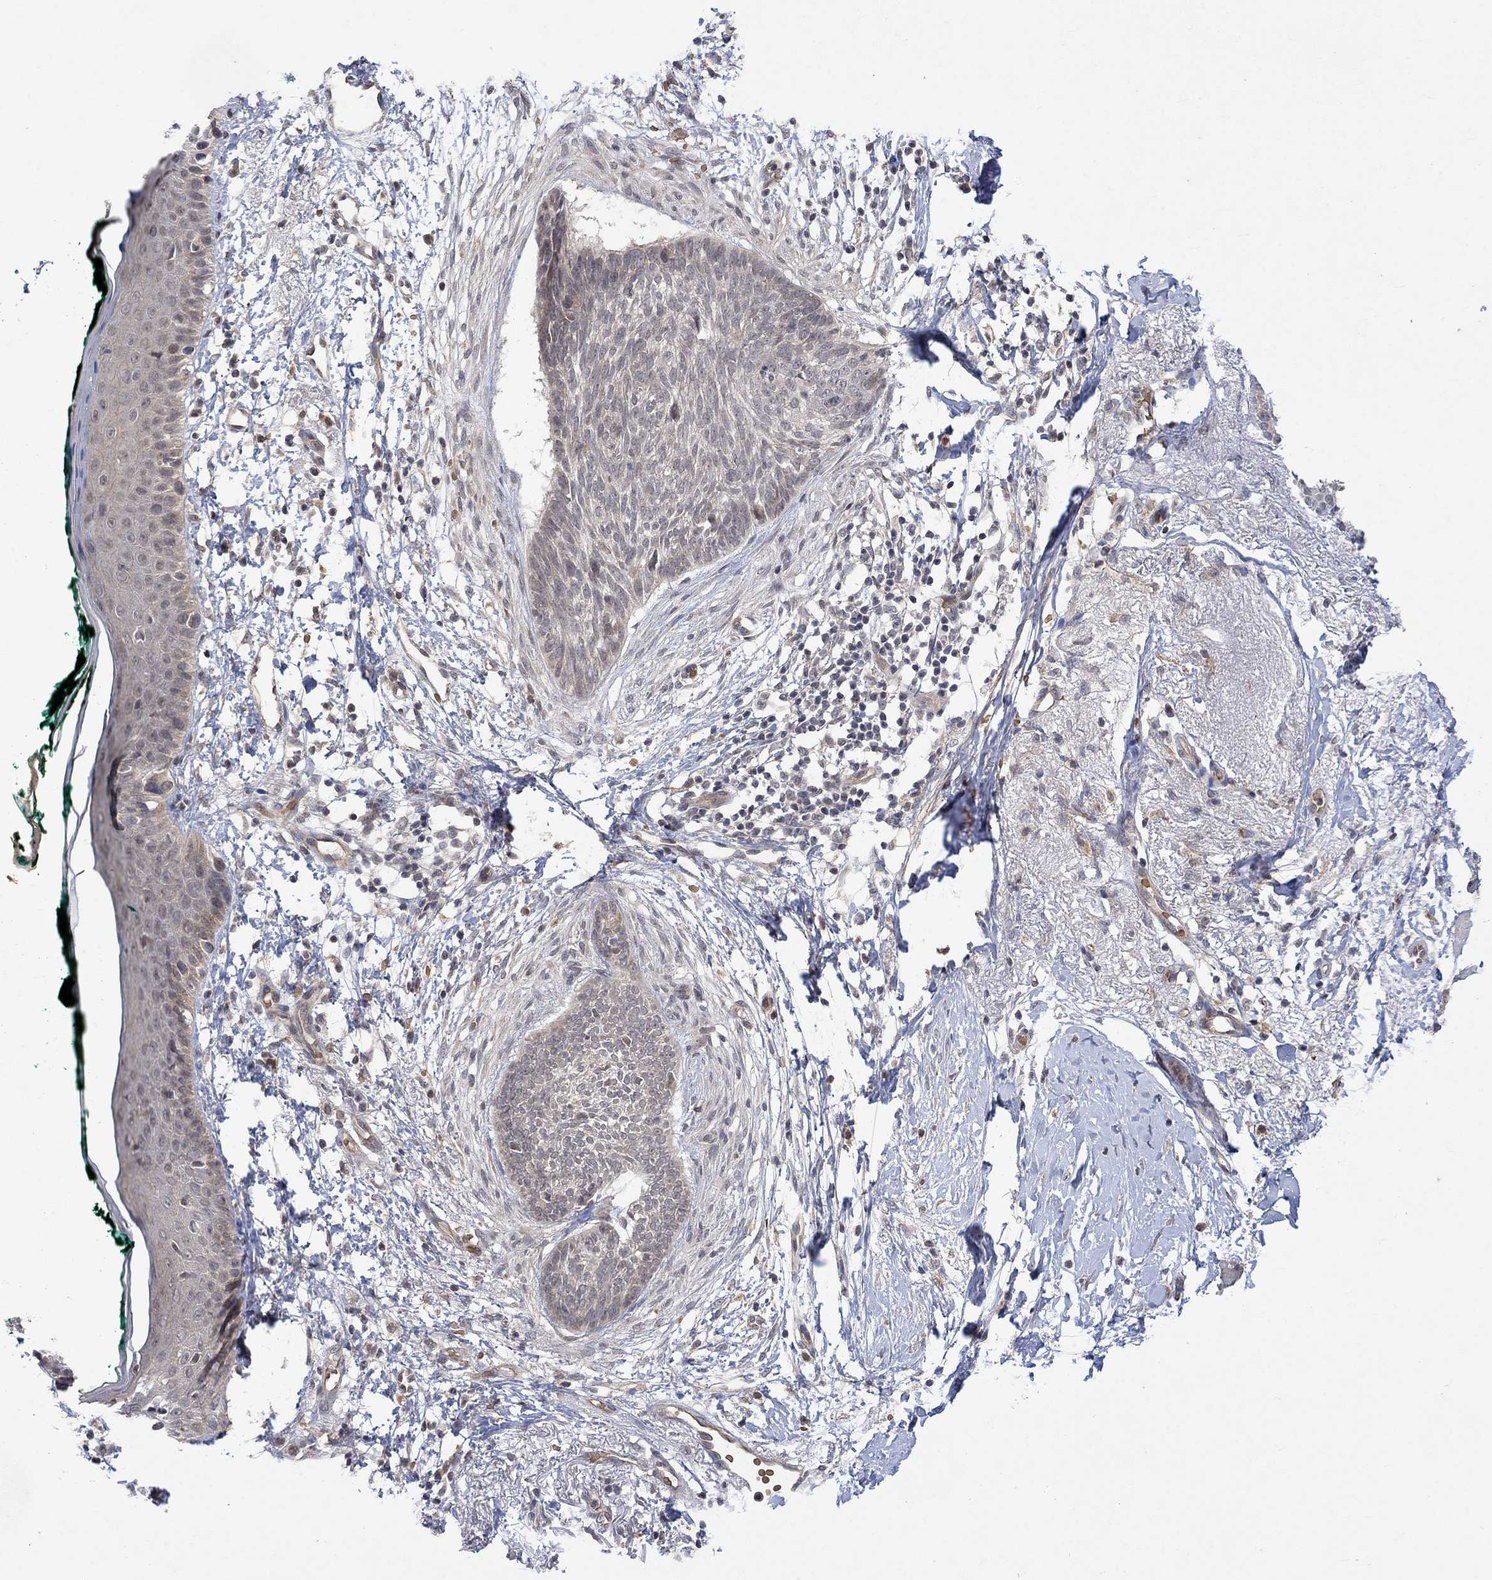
{"staining": {"intensity": "negative", "quantity": "none", "location": "none"}, "tissue": "skin cancer", "cell_type": "Tumor cells", "image_type": "cancer", "snomed": [{"axis": "morphology", "description": "Normal tissue, NOS"}, {"axis": "morphology", "description": "Basal cell carcinoma"}, {"axis": "topography", "description": "Skin"}], "caption": "IHC histopathology image of neoplastic tissue: human skin cancer stained with DAB displays no significant protein staining in tumor cells.", "gene": "GRIN2D", "patient": {"sex": "male", "age": 84}}